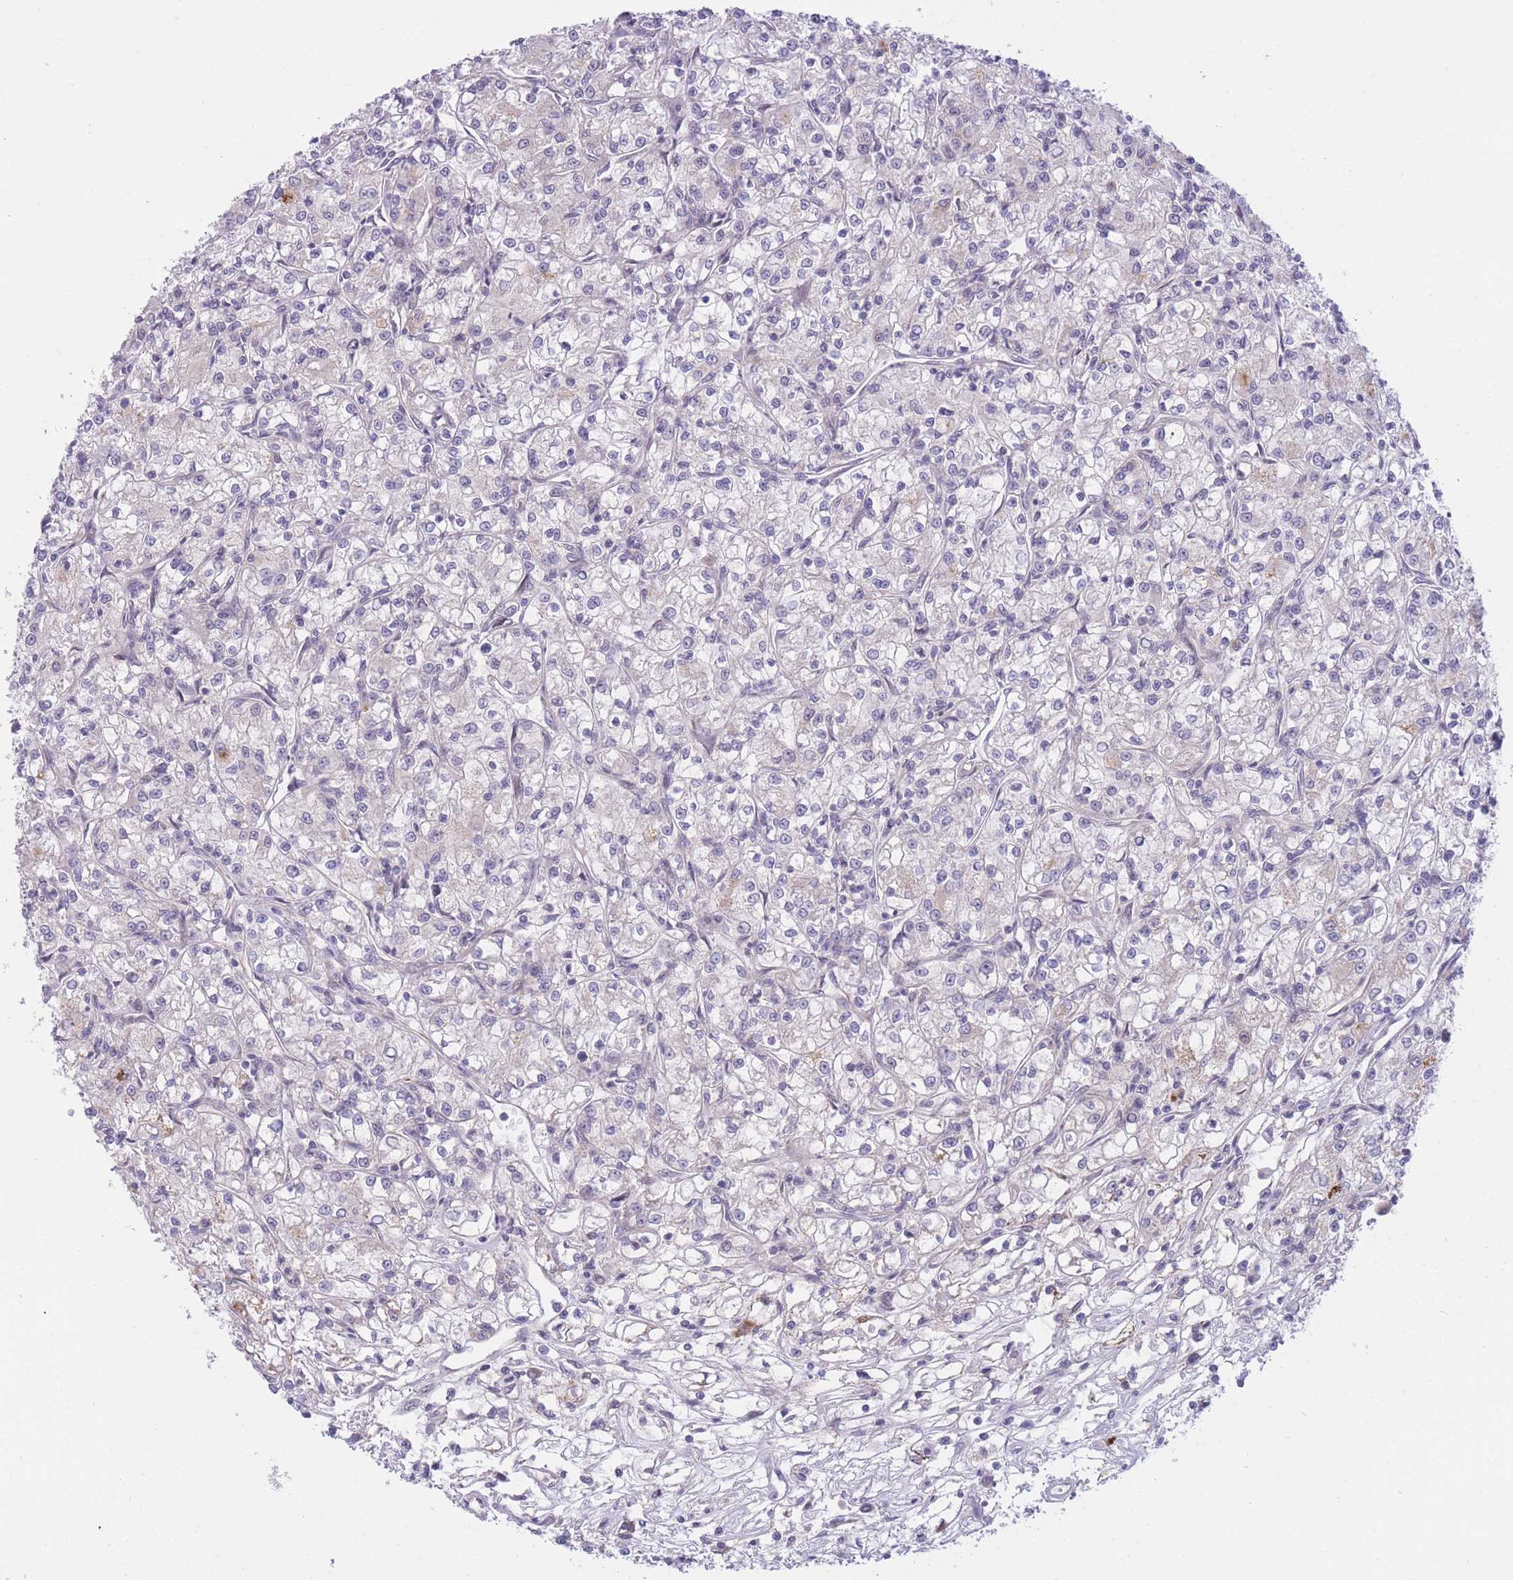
{"staining": {"intensity": "negative", "quantity": "none", "location": "none"}, "tissue": "renal cancer", "cell_type": "Tumor cells", "image_type": "cancer", "snomed": [{"axis": "morphology", "description": "Adenocarcinoma, NOS"}, {"axis": "topography", "description": "Kidney"}], "caption": "IHC of human renal adenocarcinoma exhibits no positivity in tumor cells.", "gene": "CDC25B", "patient": {"sex": "female", "age": 59}}